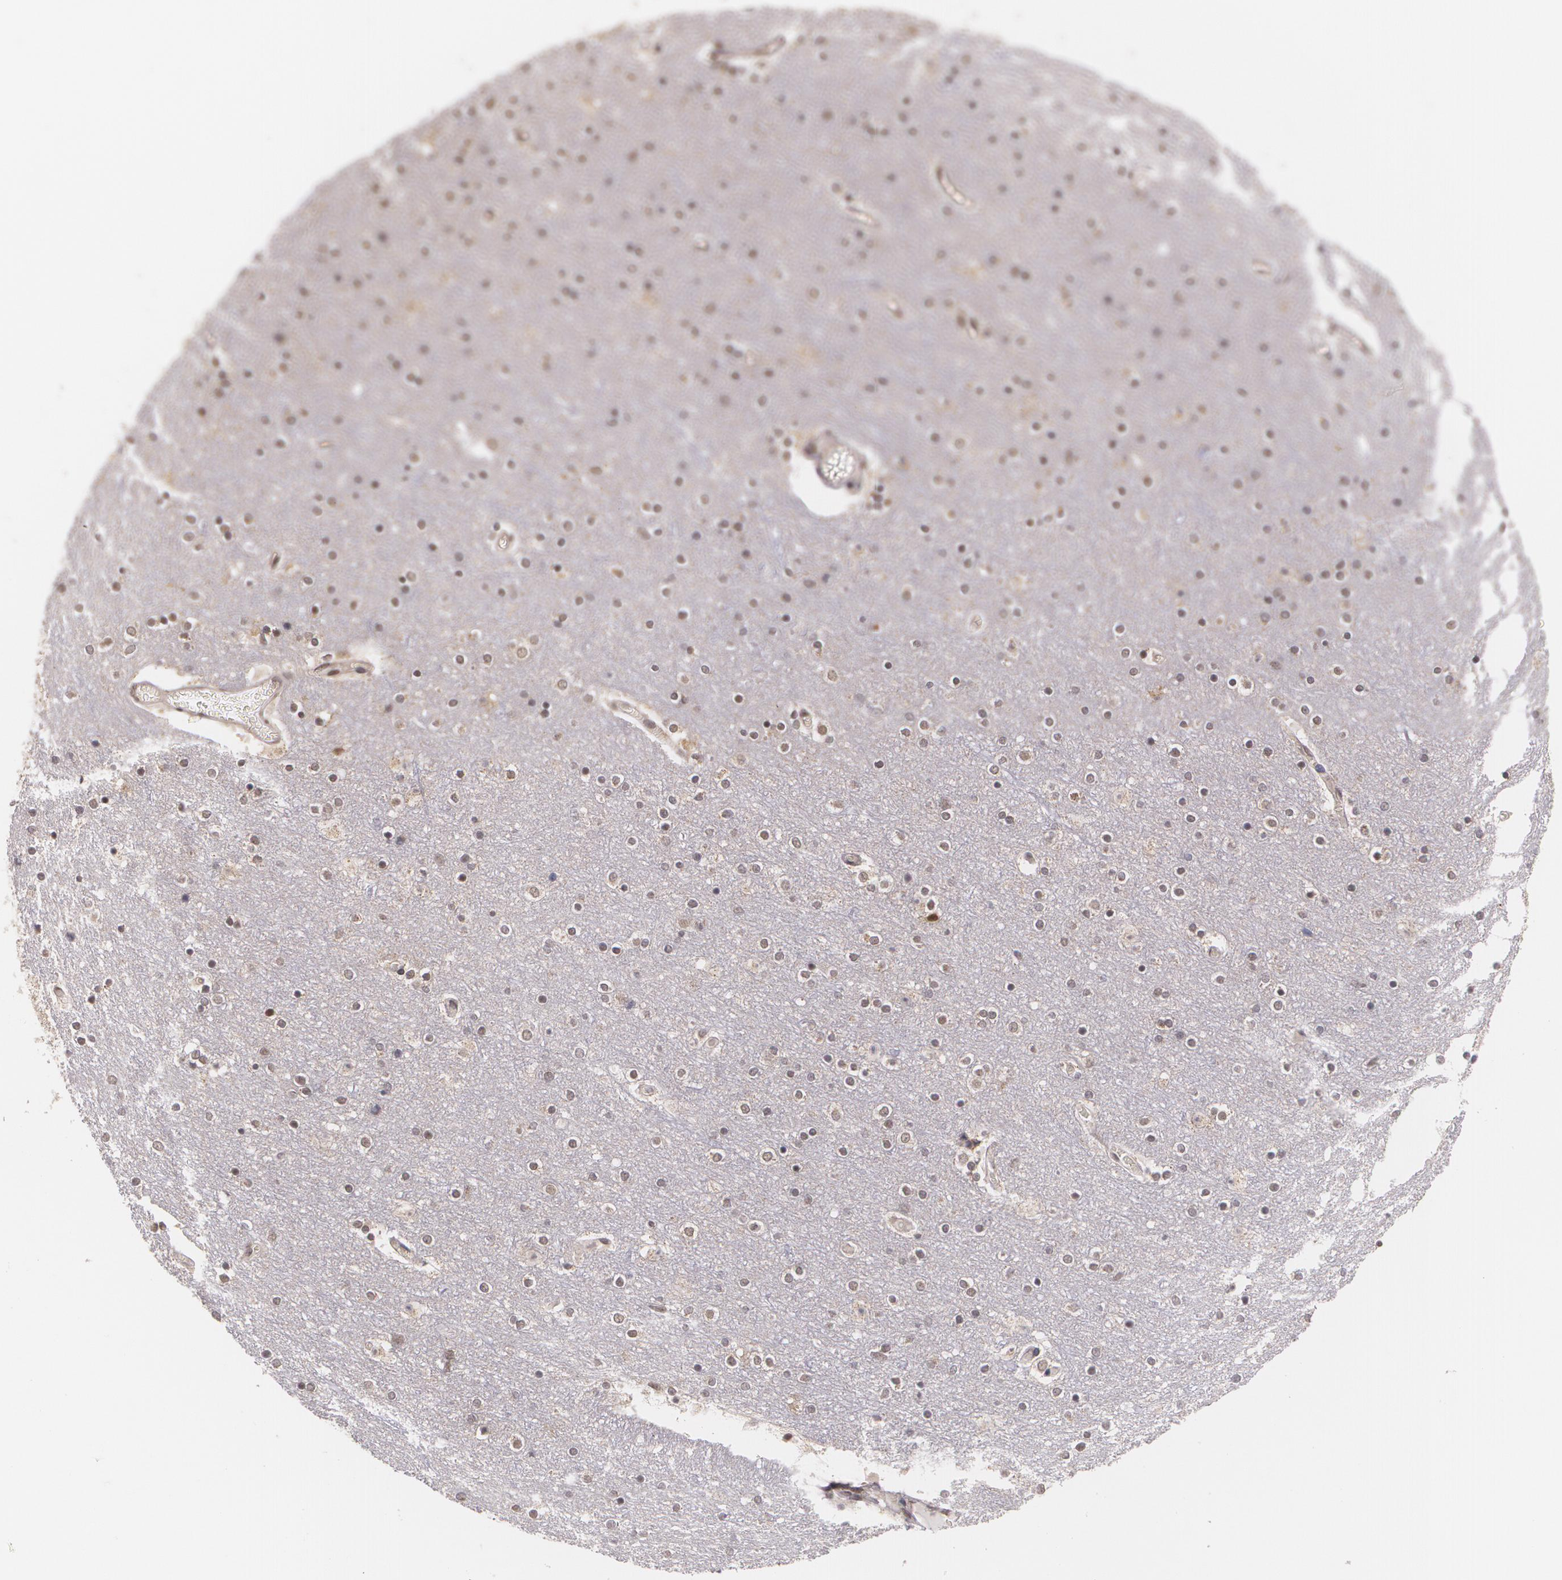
{"staining": {"intensity": "moderate", "quantity": "25%-75%", "location": "nuclear"}, "tissue": "cerebral cortex", "cell_type": "Endothelial cells", "image_type": "normal", "snomed": [{"axis": "morphology", "description": "Normal tissue, NOS"}, {"axis": "topography", "description": "Cerebral cortex"}], "caption": "A medium amount of moderate nuclear positivity is appreciated in about 25%-75% of endothelial cells in benign cerebral cortex.", "gene": "ALX1", "patient": {"sex": "female", "age": 54}}